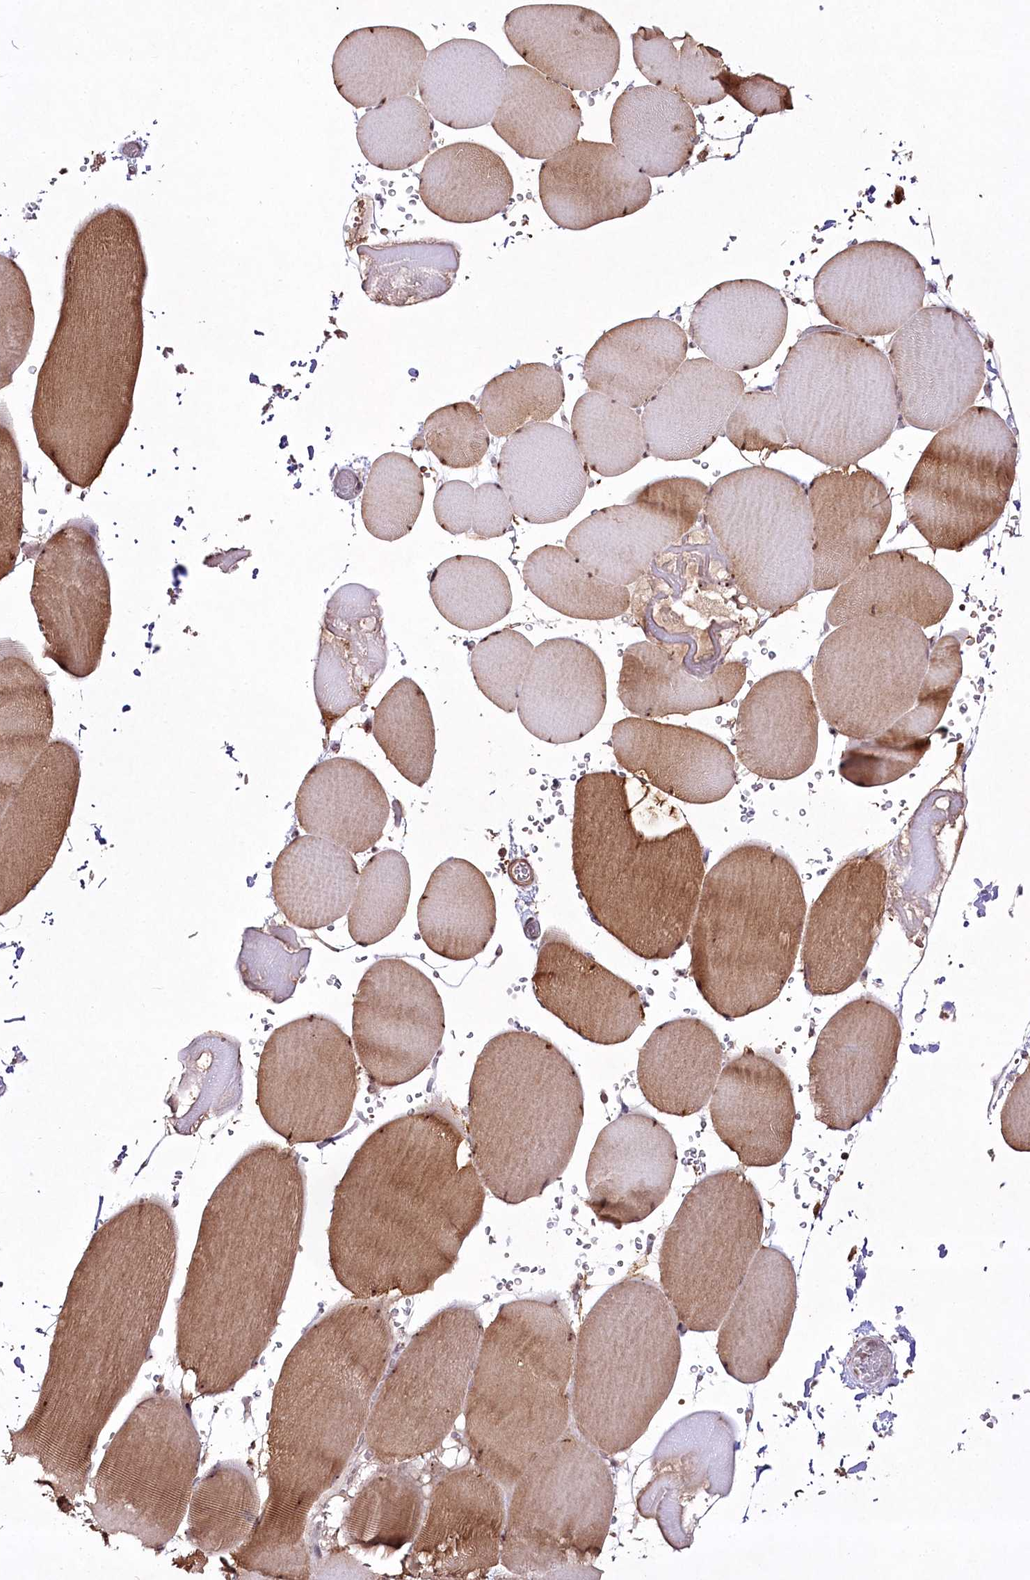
{"staining": {"intensity": "moderate", "quantity": ">75%", "location": "cytoplasmic/membranous"}, "tissue": "skeletal muscle", "cell_type": "Myocytes", "image_type": "normal", "snomed": [{"axis": "morphology", "description": "Normal tissue, NOS"}, {"axis": "topography", "description": "Skeletal muscle"}, {"axis": "topography", "description": "Head-Neck"}], "caption": "This micrograph exhibits immunohistochemistry staining of unremarkable human skeletal muscle, with medium moderate cytoplasmic/membranous expression in approximately >75% of myocytes.", "gene": "CCDC59", "patient": {"sex": "male", "age": 66}}